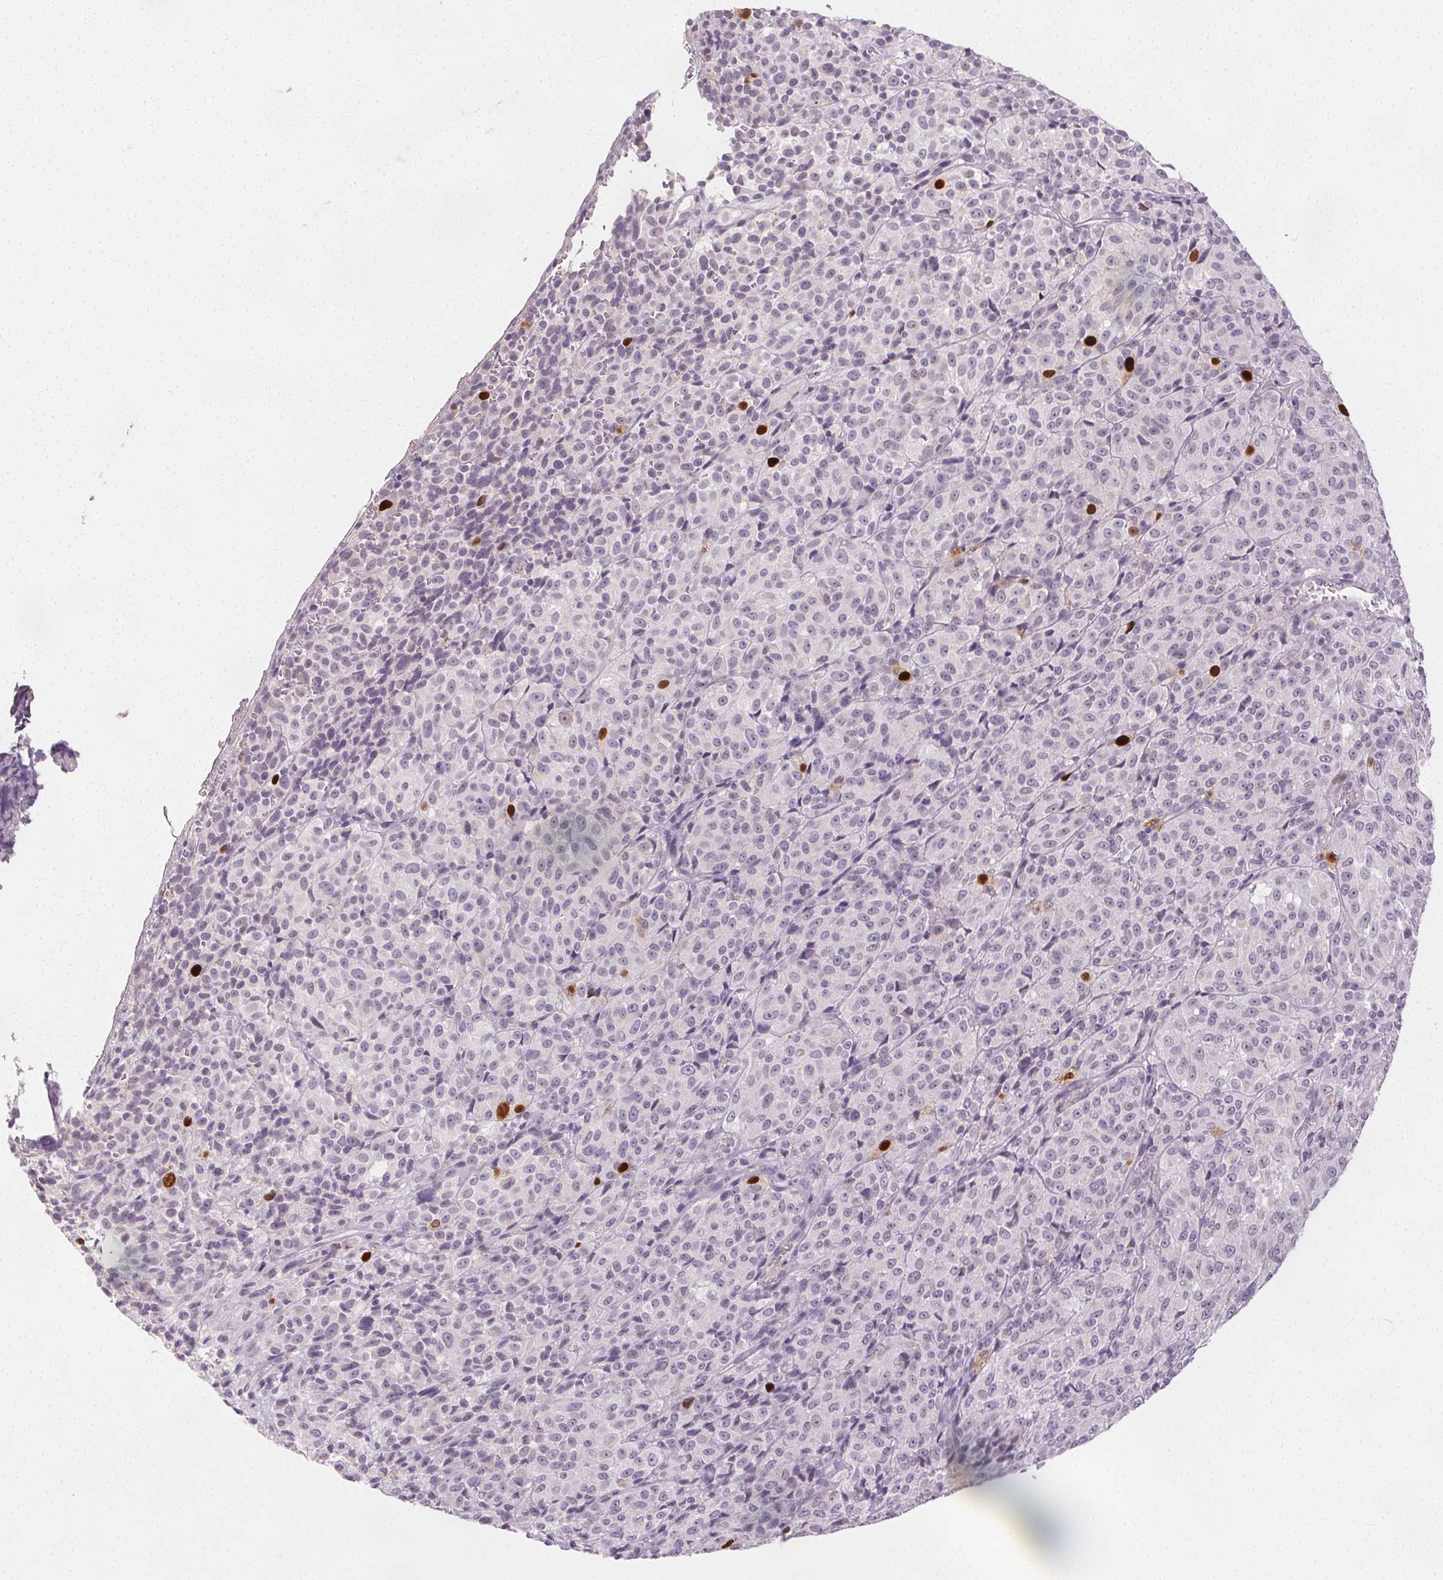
{"staining": {"intensity": "strong", "quantity": "<25%", "location": "nuclear"}, "tissue": "melanoma", "cell_type": "Tumor cells", "image_type": "cancer", "snomed": [{"axis": "morphology", "description": "Malignant melanoma, Metastatic site"}, {"axis": "topography", "description": "Brain"}], "caption": "Approximately <25% of tumor cells in human malignant melanoma (metastatic site) show strong nuclear protein staining as visualized by brown immunohistochemical staining.", "gene": "ANLN", "patient": {"sex": "female", "age": 56}}